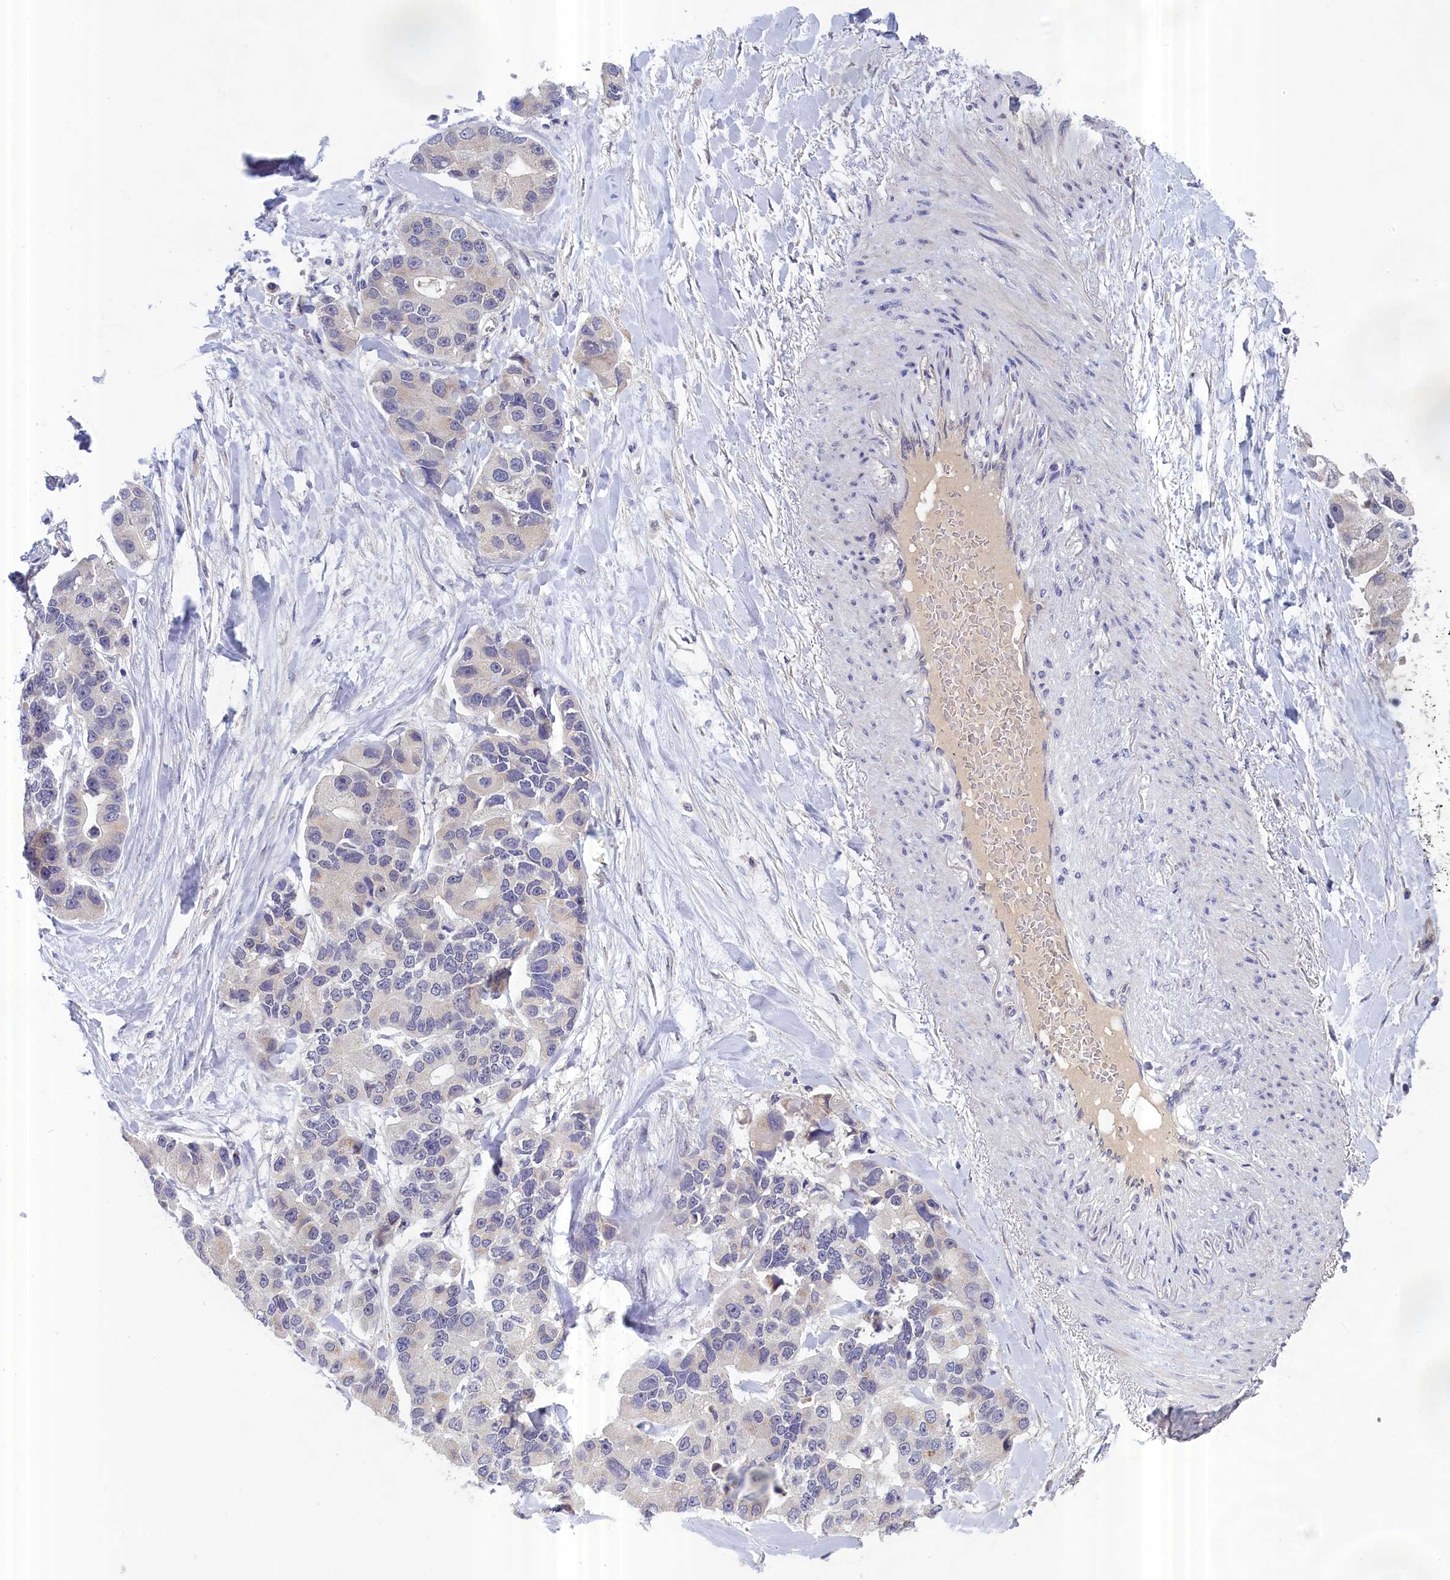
{"staining": {"intensity": "negative", "quantity": "none", "location": "none"}, "tissue": "lung cancer", "cell_type": "Tumor cells", "image_type": "cancer", "snomed": [{"axis": "morphology", "description": "Adenocarcinoma, NOS"}, {"axis": "topography", "description": "Lung"}], "caption": "Human lung cancer stained for a protein using immunohistochemistry (IHC) reveals no expression in tumor cells.", "gene": "IGFALS", "patient": {"sex": "female", "age": 54}}